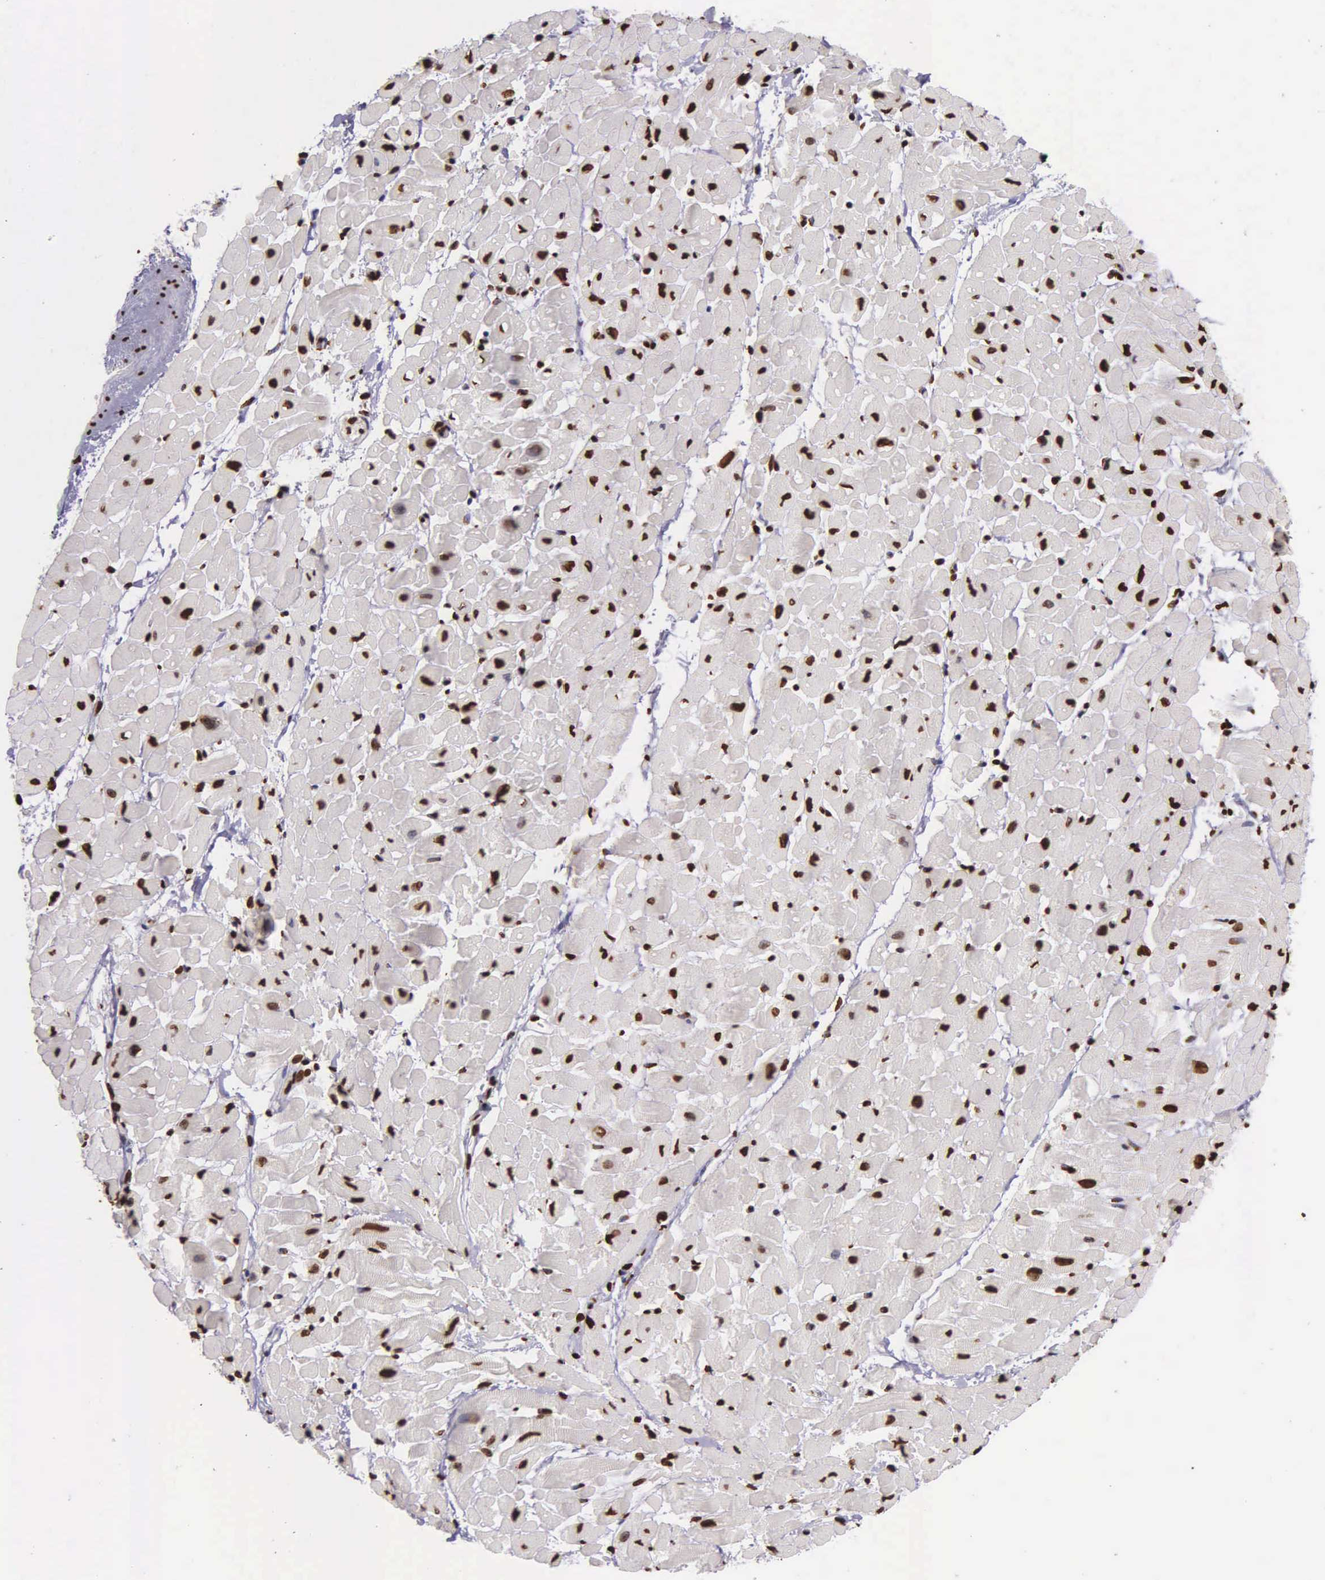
{"staining": {"intensity": "strong", "quantity": ">75%", "location": "nuclear"}, "tissue": "heart muscle", "cell_type": "Cardiomyocytes", "image_type": "normal", "snomed": [{"axis": "morphology", "description": "Normal tissue, NOS"}, {"axis": "topography", "description": "Heart"}], "caption": "IHC staining of normal heart muscle, which reveals high levels of strong nuclear staining in approximately >75% of cardiomyocytes indicating strong nuclear protein positivity. The staining was performed using DAB (brown) for protein detection and nuclei were counterstained in hematoxylin (blue).", "gene": "H1", "patient": {"sex": "male", "age": 45}}